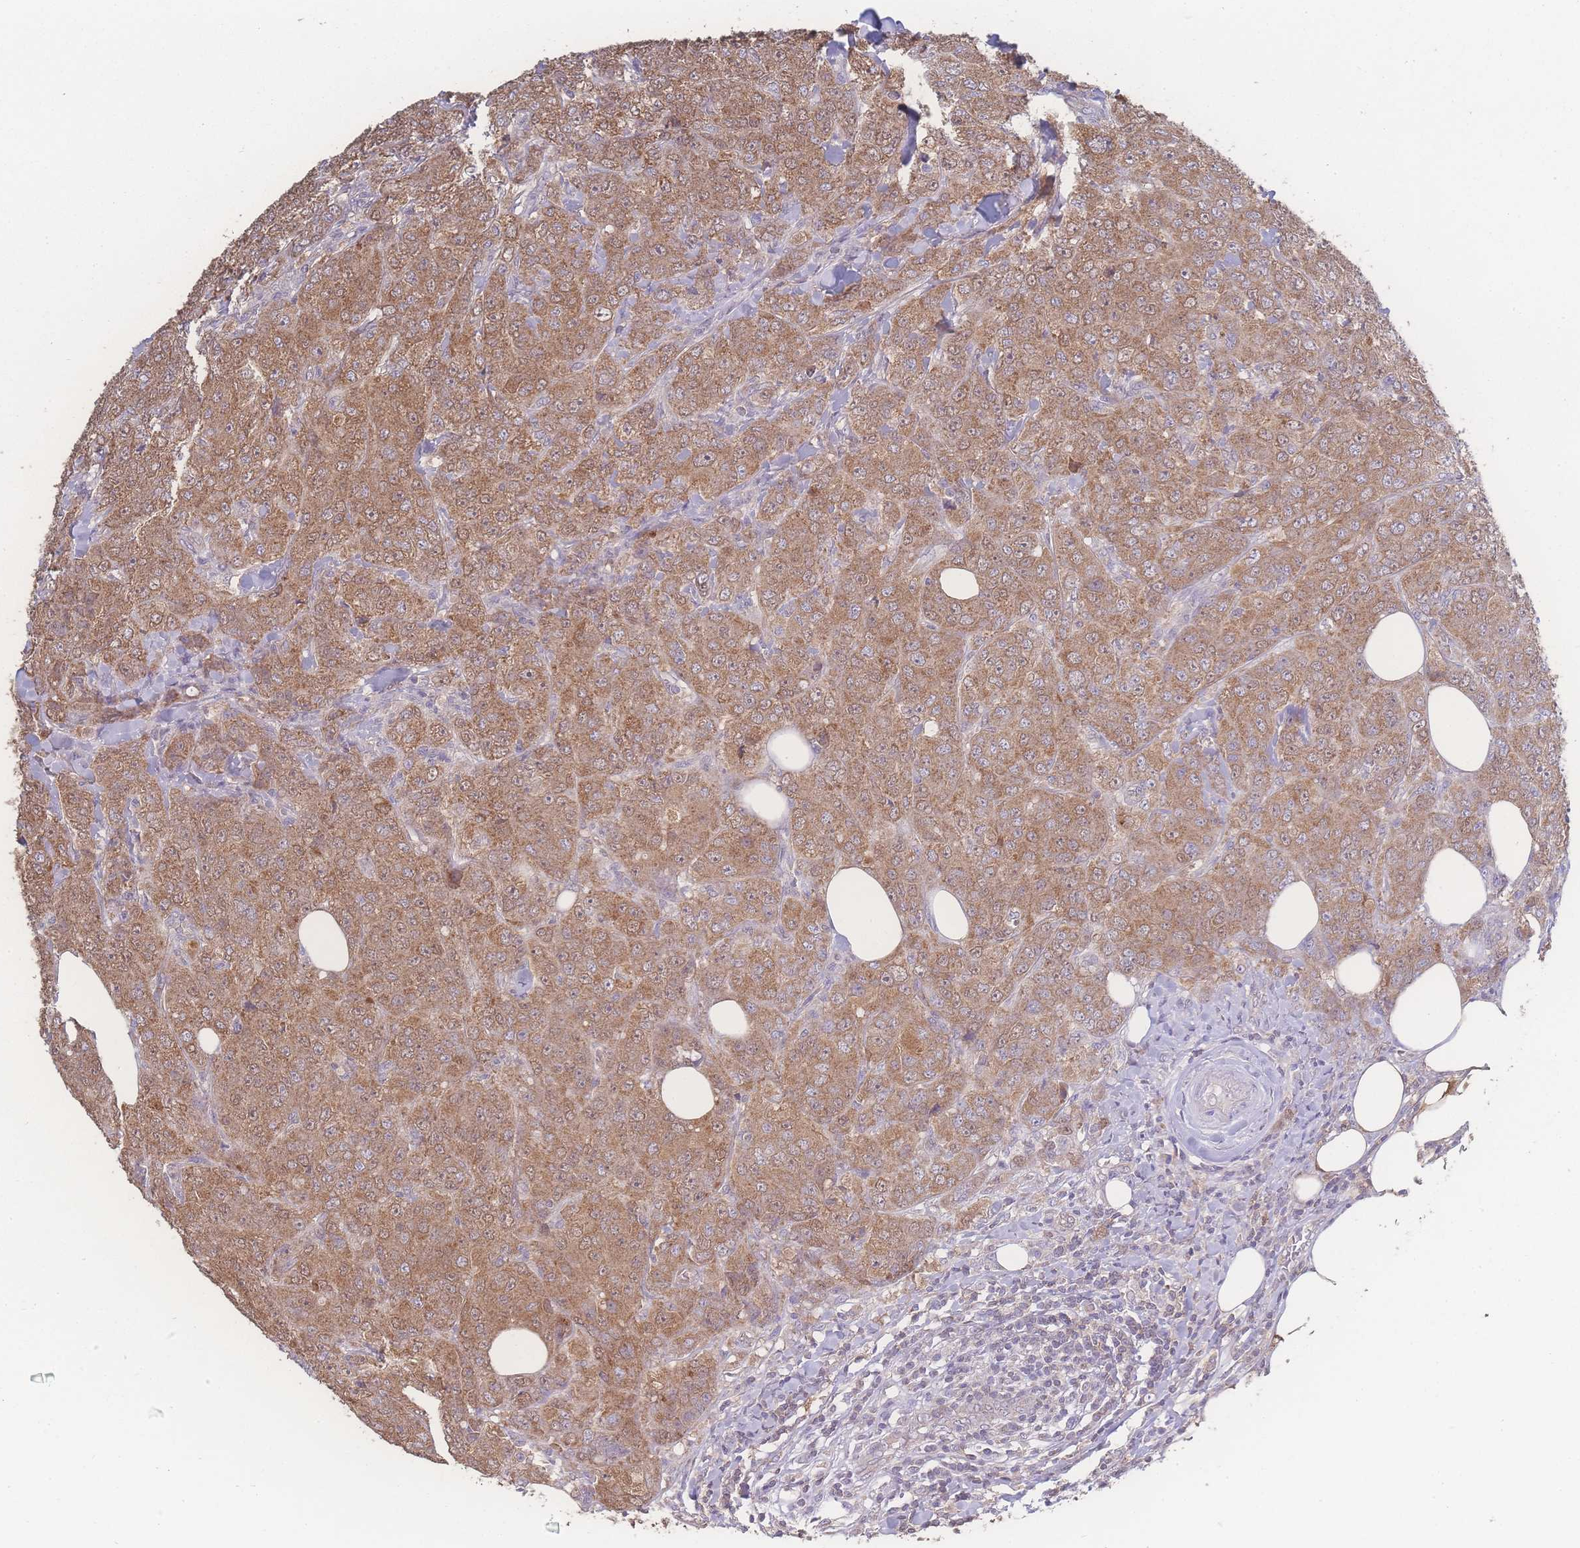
{"staining": {"intensity": "moderate", "quantity": ">75%", "location": "cytoplasmic/membranous"}, "tissue": "breast cancer", "cell_type": "Tumor cells", "image_type": "cancer", "snomed": [{"axis": "morphology", "description": "Duct carcinoma"}, {"axis": "topography", "description": "Breast"}], "caption": "Breast cancer (intraductal carcinoma) was stained to show a protein in brown. There is medium levels of moderate cytoplasmic/membranous positivity in approximately >75% of tumor cells.", "gene": "GIPR", "patient": {"sex": "female", "age": 43}}